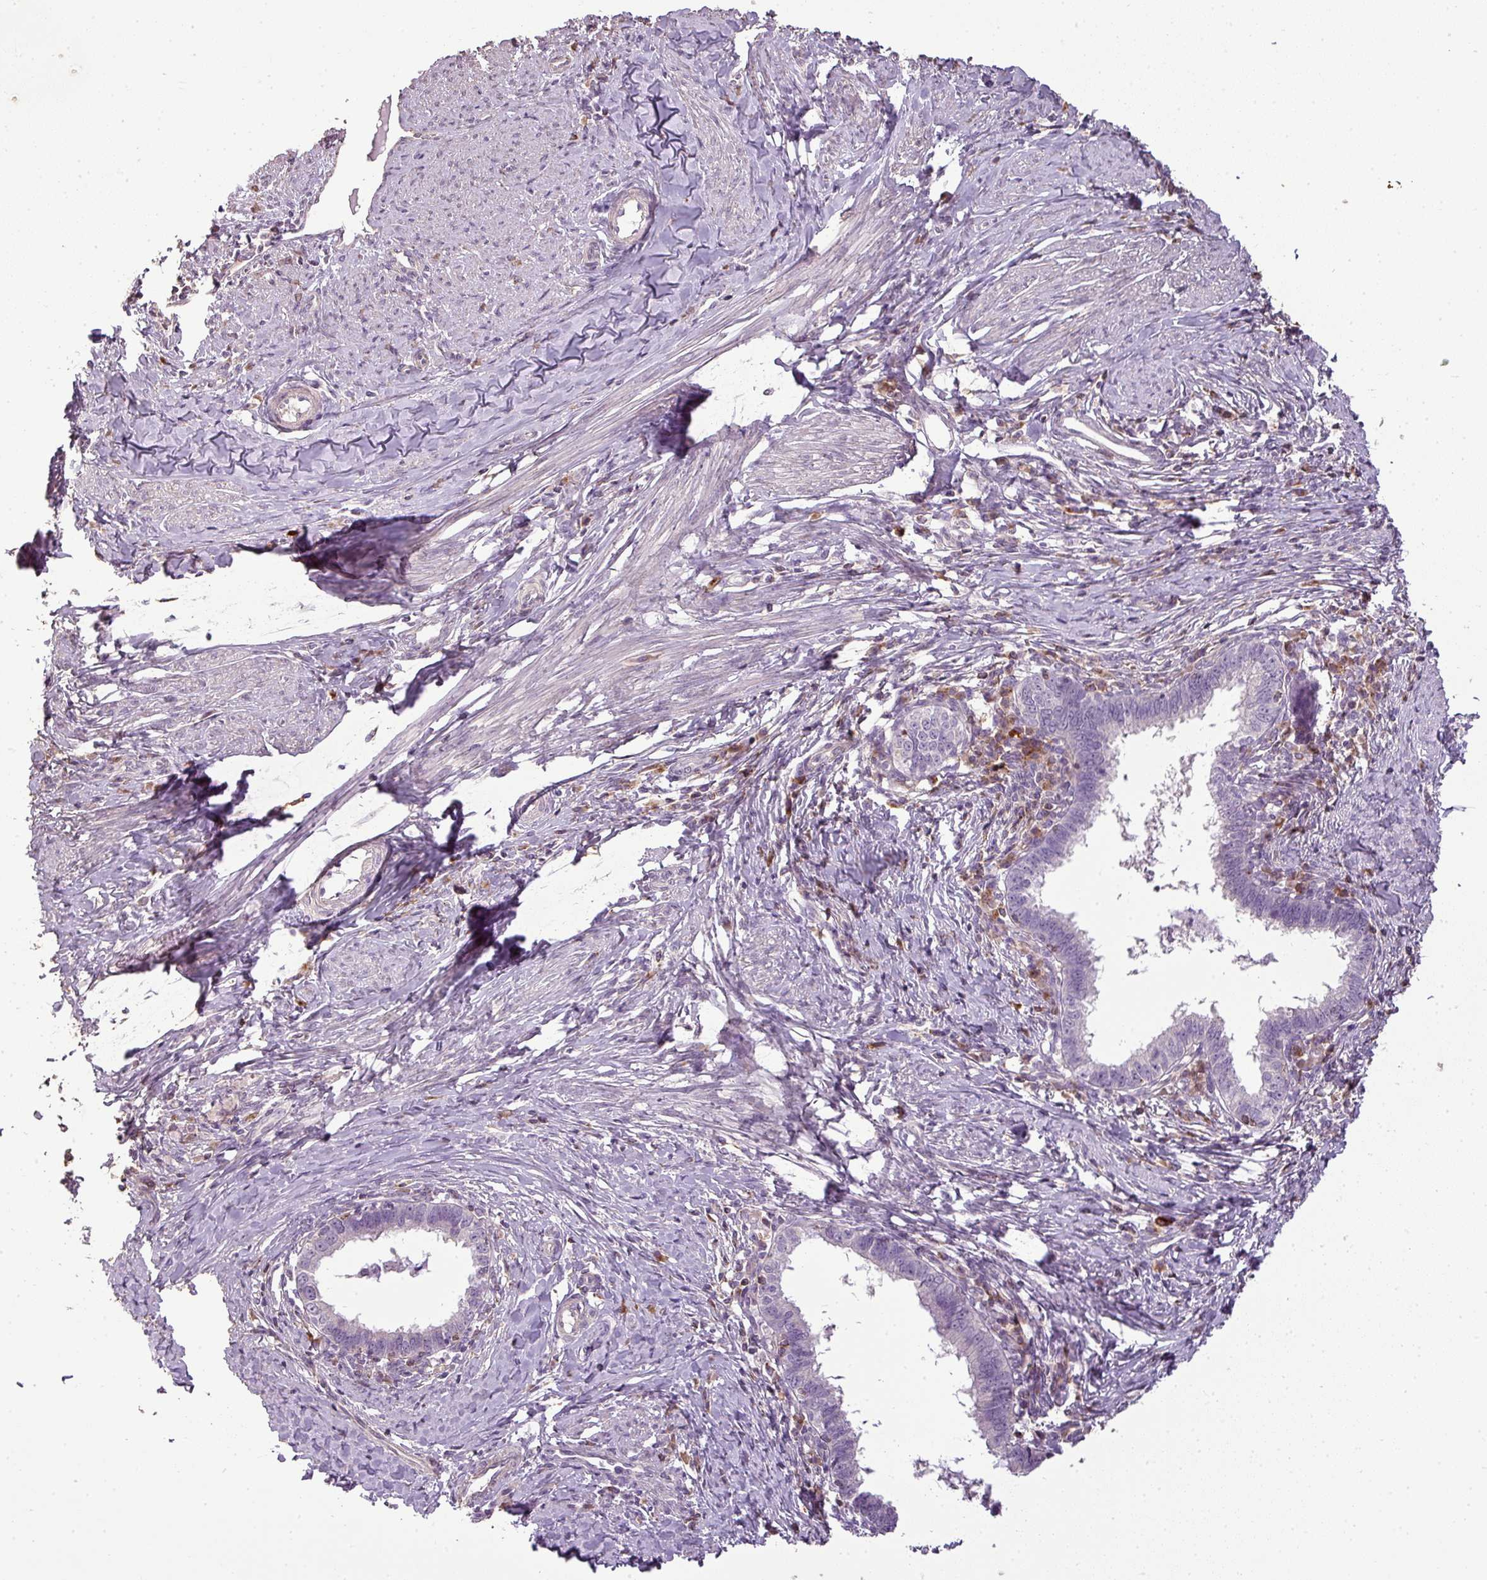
{"staining": {"intensity": "negative", "quantity": "none", "location": "none"}, "tissue": "cervical cancer", "cell_type": "Tumor cells", "image_type": "cancer", "snomed": [{"axis": "morphology", "description": "Adenocarcinoma, NOS"}, {"axis": "topography", "description": "Cervix"}], "caption": "The image exhibits no significant positivity in tumor cells of cervical cancer (adenocarcinoma).", "gene": "LY9", "patient": {"sex": "female", "age": 36}}